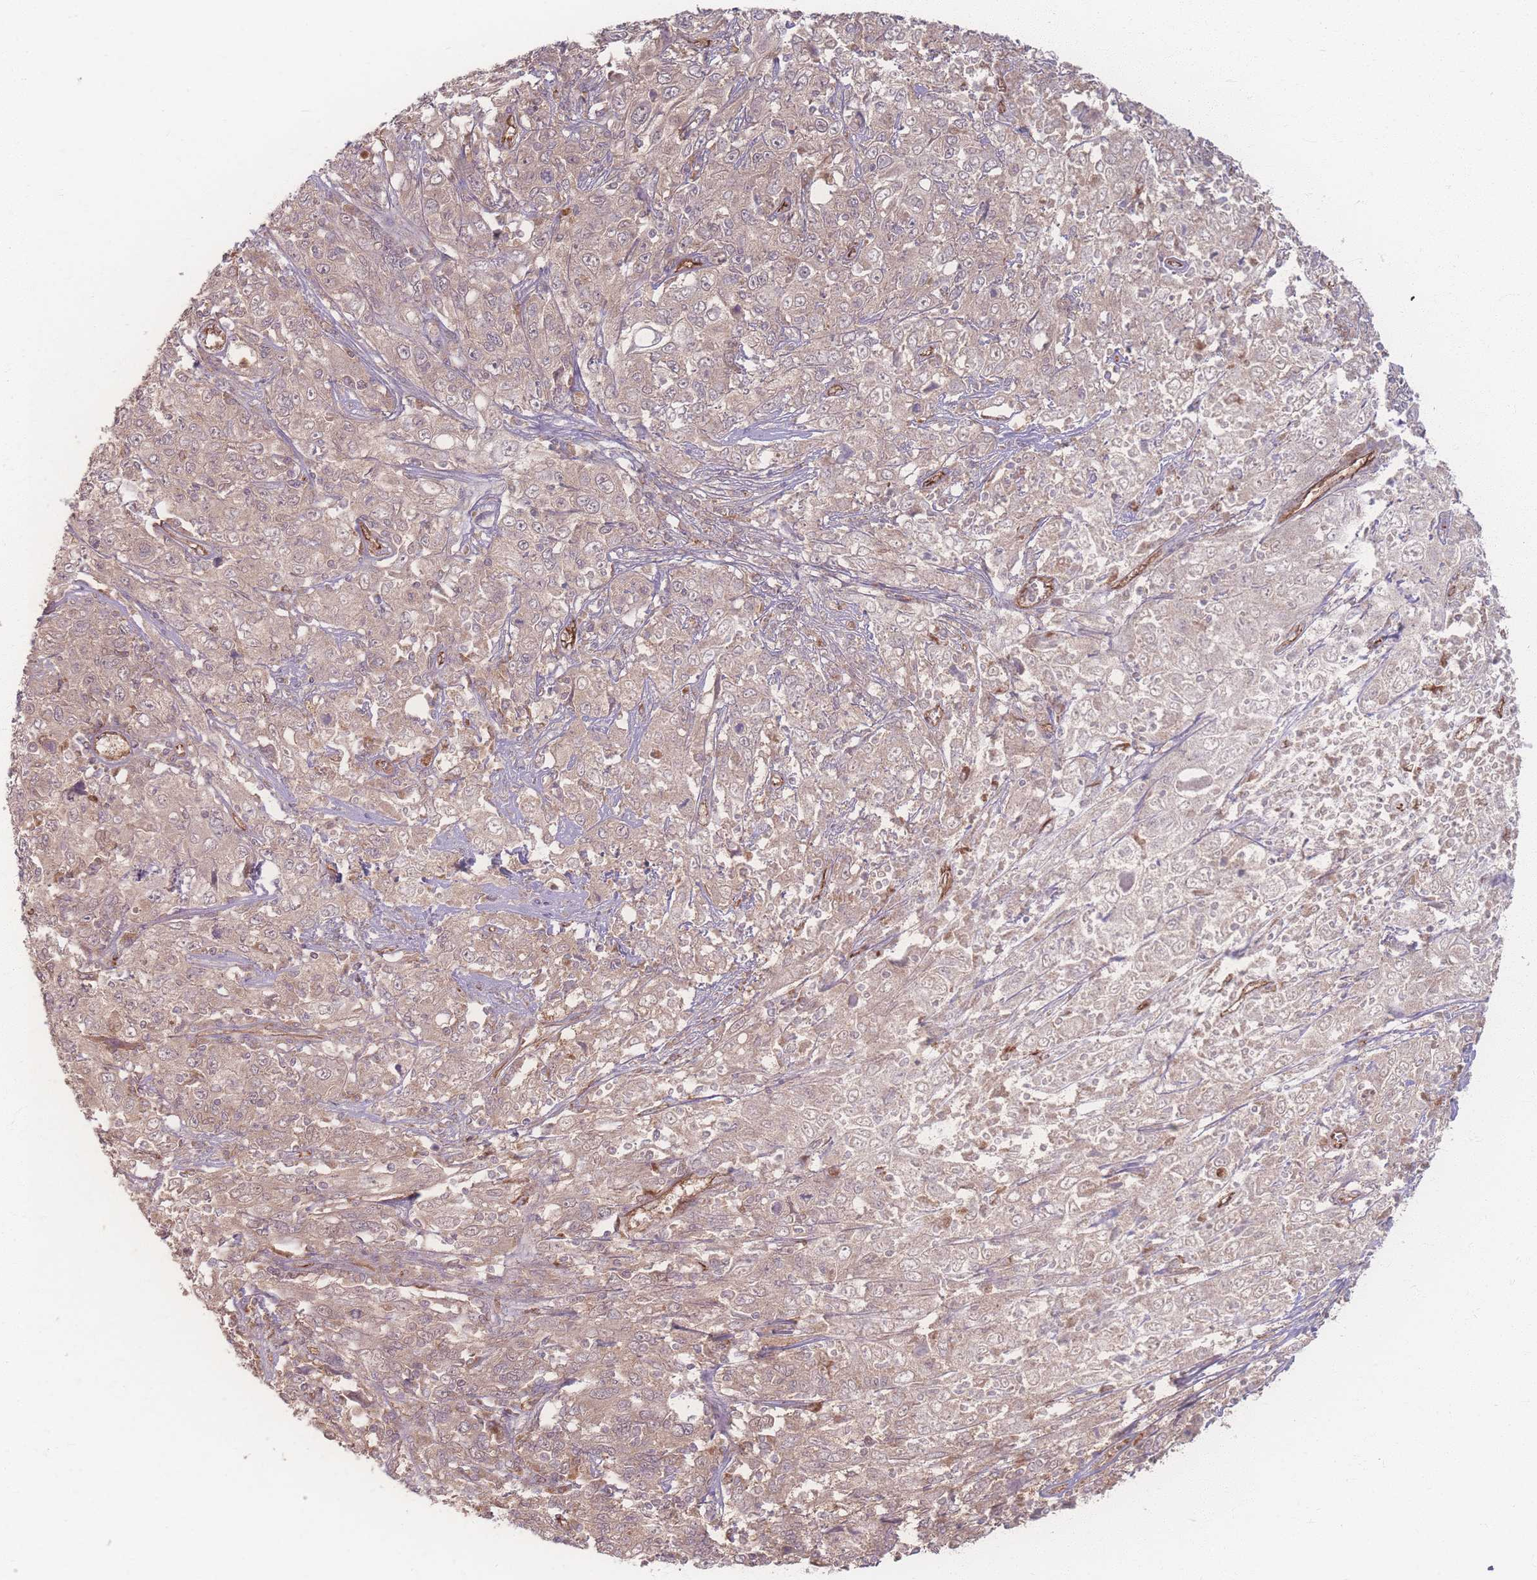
{"staining": {"intensity": "weak", "quantity": "<25%", "location": "cytoplasmic/membranous"}, "tissue": "cervical cancer", "cell_type": "Tumor cells", "image_type": "cancer", "snomed": [{"axis": "morphology", "description": "Squamous cell carcinoma, NOS"}, {"axis": "topography", "description": "Cervix"}], "caption": "An IHC image of cervical cancer (squamous cell carcinoma) is shown. There is no staining in tumor cells of cervical cancer (squamous cell carcinoma).", "gene": "INSR", "patient": {"sex": "female", "age": 46}}